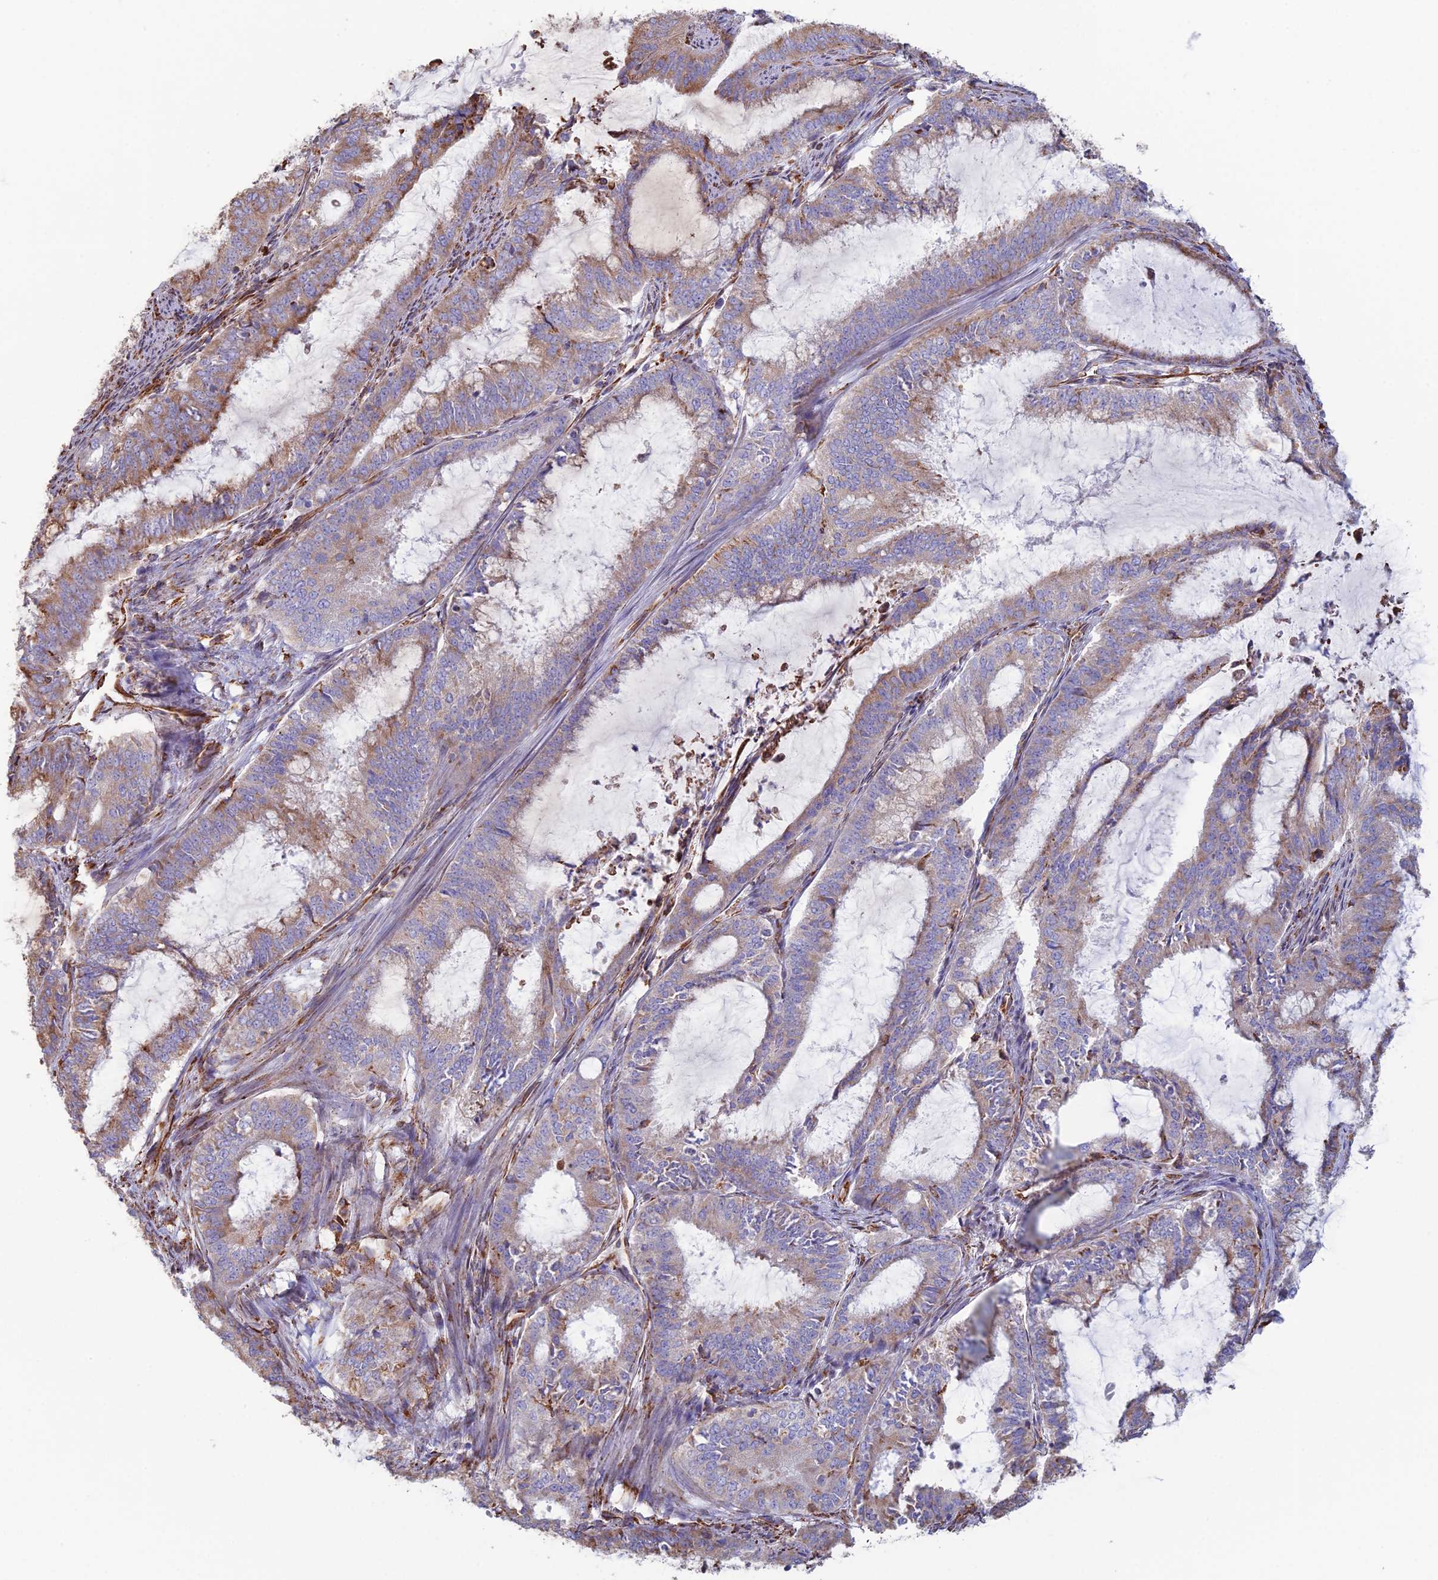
{"staining": {"intensity": "moderate", "quantity": "<25%", "location": "cytoplasmic/membranous"}, "tissue": "endometrial cancer", "cell_type": "Tumor cells", "image_type": "cancer", "snomed": [{"axis": "morphology", "description": "Adenocarcinoma, NOS"}, {"axis": "topography", "description": "Endometrium"}], "caption": "Protein analysis of endometrial cancer (adenocarcinoma) tissue demonstrates moderate cytoplasmic/membranous expression in about <25% of tumor cells.", "gene": "CLVS2", "patient": {"sex": "female", "age": 51}}